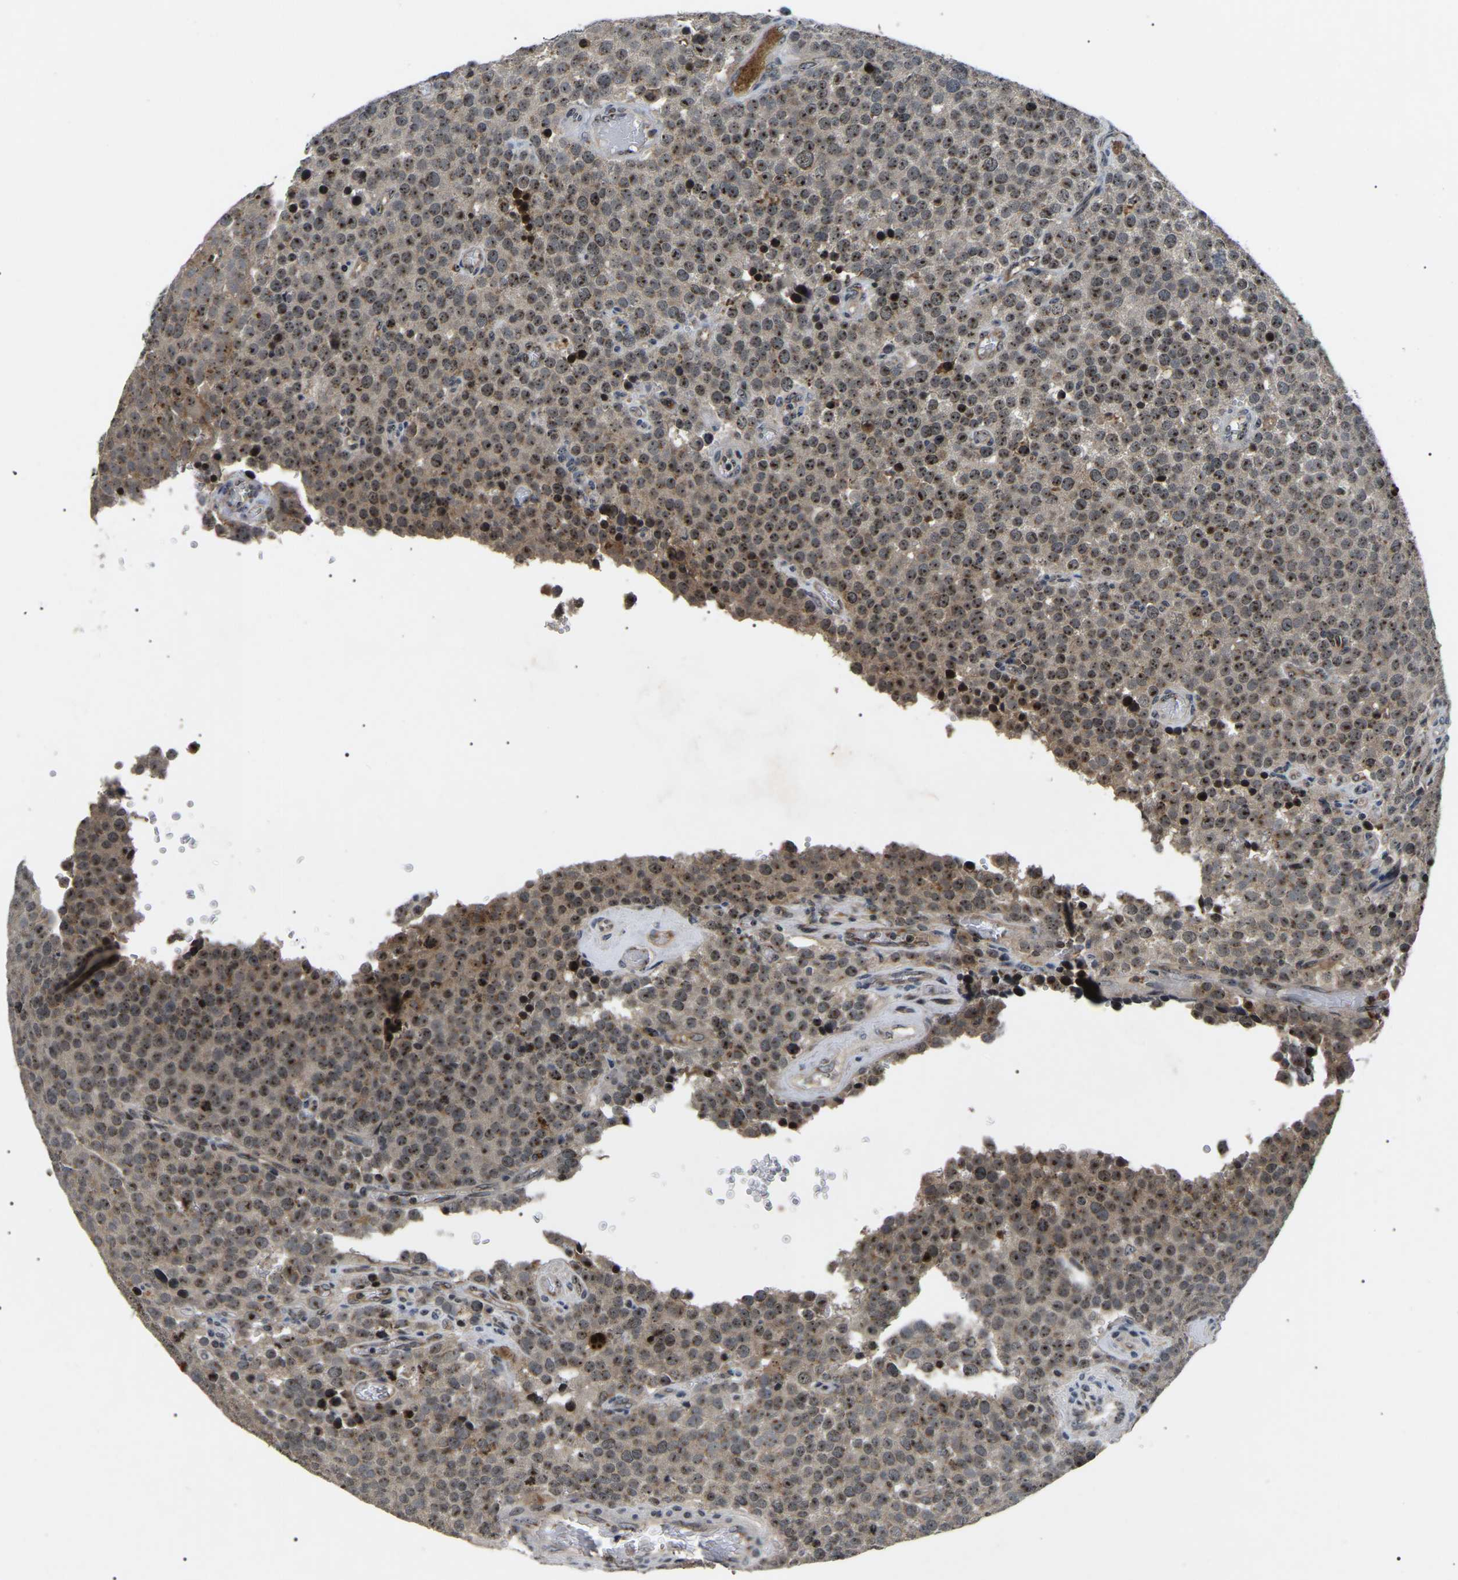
{"staining": {"intensity": "moderate", "quantity": ">75%", "location": "nuclear"}, "tissue": "testis cancer", "cell_type": "Tumor cells", "image_type": "cancer", "snomed": [{"axis": "morphology", "description": "Normal tissue, NOS"}, {"axis": "morphology", "description": "Seminoma, NOS"}, {"axis": "topography", "description": "Testis"}], "caption": "An image showing moderate nuclear staining in about >75% of tumor cells in testis cancer, as visualized by brown immunohistochemical staining.", "gene": "RBM28", "patient": {"sex": "male", "age": 71}}